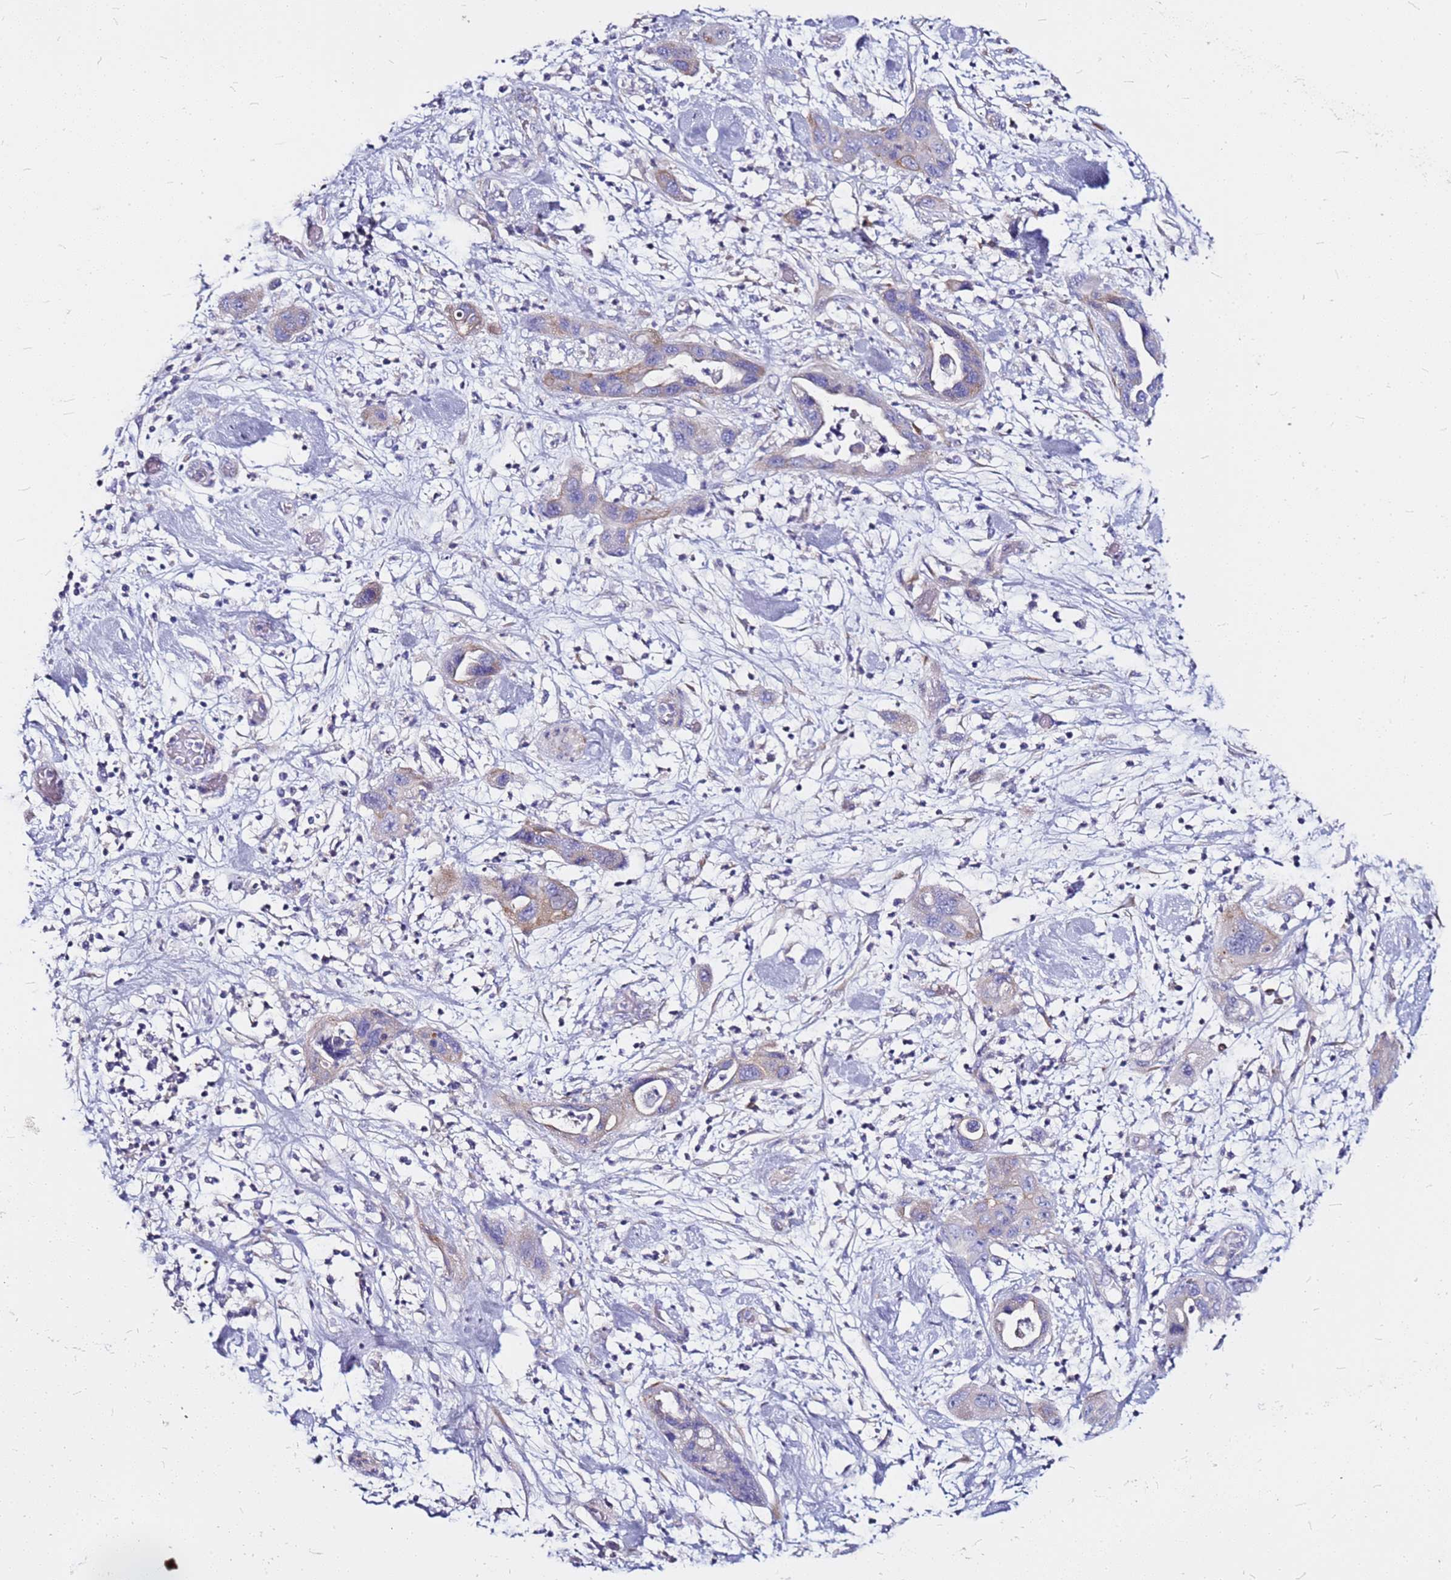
{"staining": {"intensity": "weak", "quantity": "<25%", "location": "cytoplasmic/membranous"}, "tissue": "pancreatic cancer", "cell_type": "Tumor cells", "image_type": "cancer", "snomed": [{"axis": "morphology", "description": "Adenocarcinoma, NOS"}, {"axis": "topography", "description": "Pancreas"}], "caption": "Pancreatic adenocarcinoma was stained to show a protein in brown. There is no significant expression in tumor cells.", "gene": "CASD1", "patient": {"sex": "female", "age": 71}}